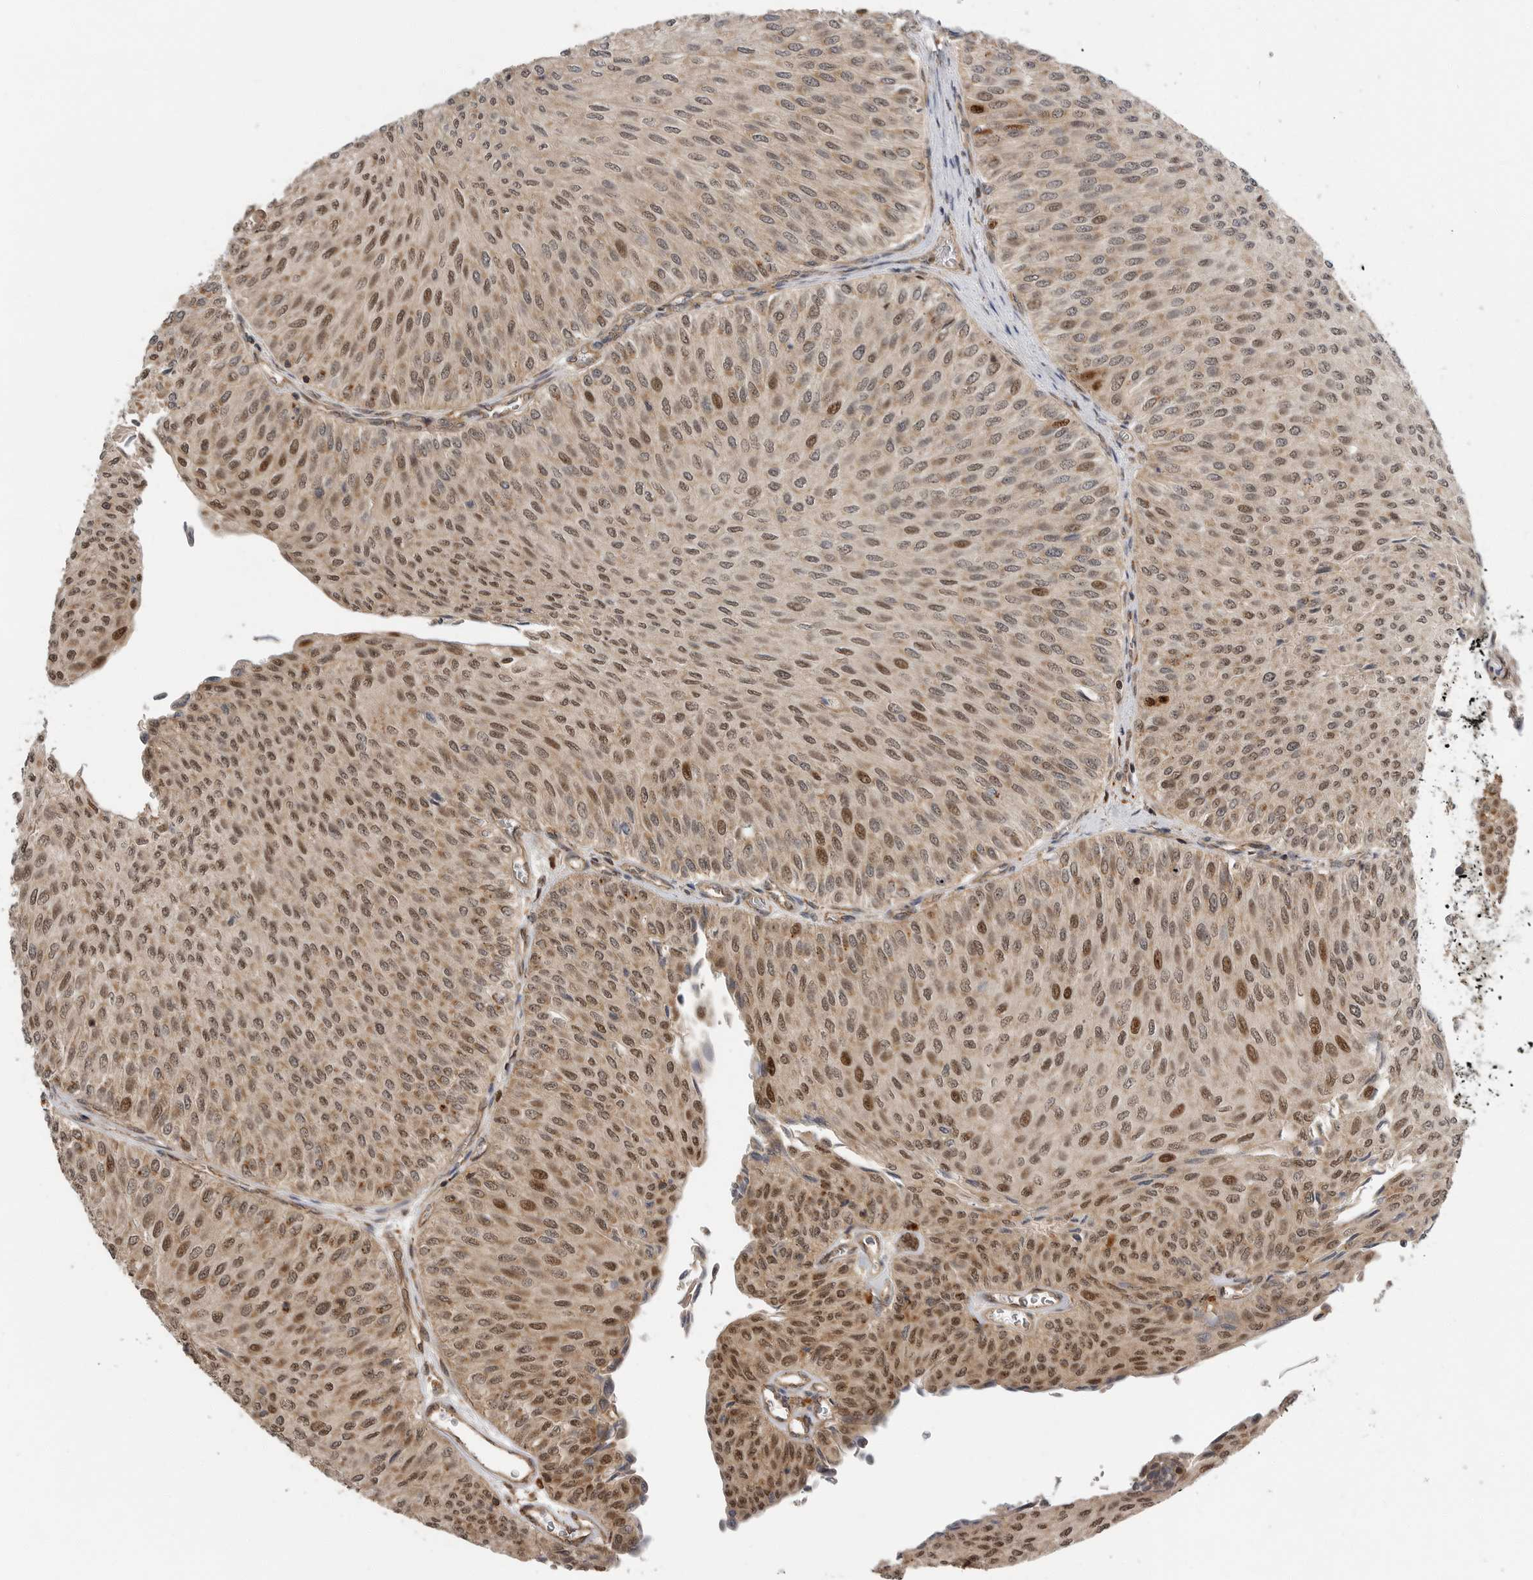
{"staining": {"intensity": "moderate", "quantity": ">75%", "location": "cytoplasmic/membranous,nuclear"}, "tissue": "urothelial cancer", "cell_type": "Tumor cells", "image_type": "cancer", "snomed": [{"axis": "morphology", "description": "Urothelial carcinoma, Low grade"}, {"axis": "topography", "description": "Urinary bladder"}], "caption": "High-magnification brightfield microscopy of urothelial cancer stained with DAB (3,3'-diaminobenzidine) (brown) and counterstained with hematoxylin (blue). tumor cells exhibit moderate cytoplasmic/membranous and nuclear expression is identified in about>75% of cells.", "gene": "STRAP", "patient": {"sex": "male", "age": 78}}